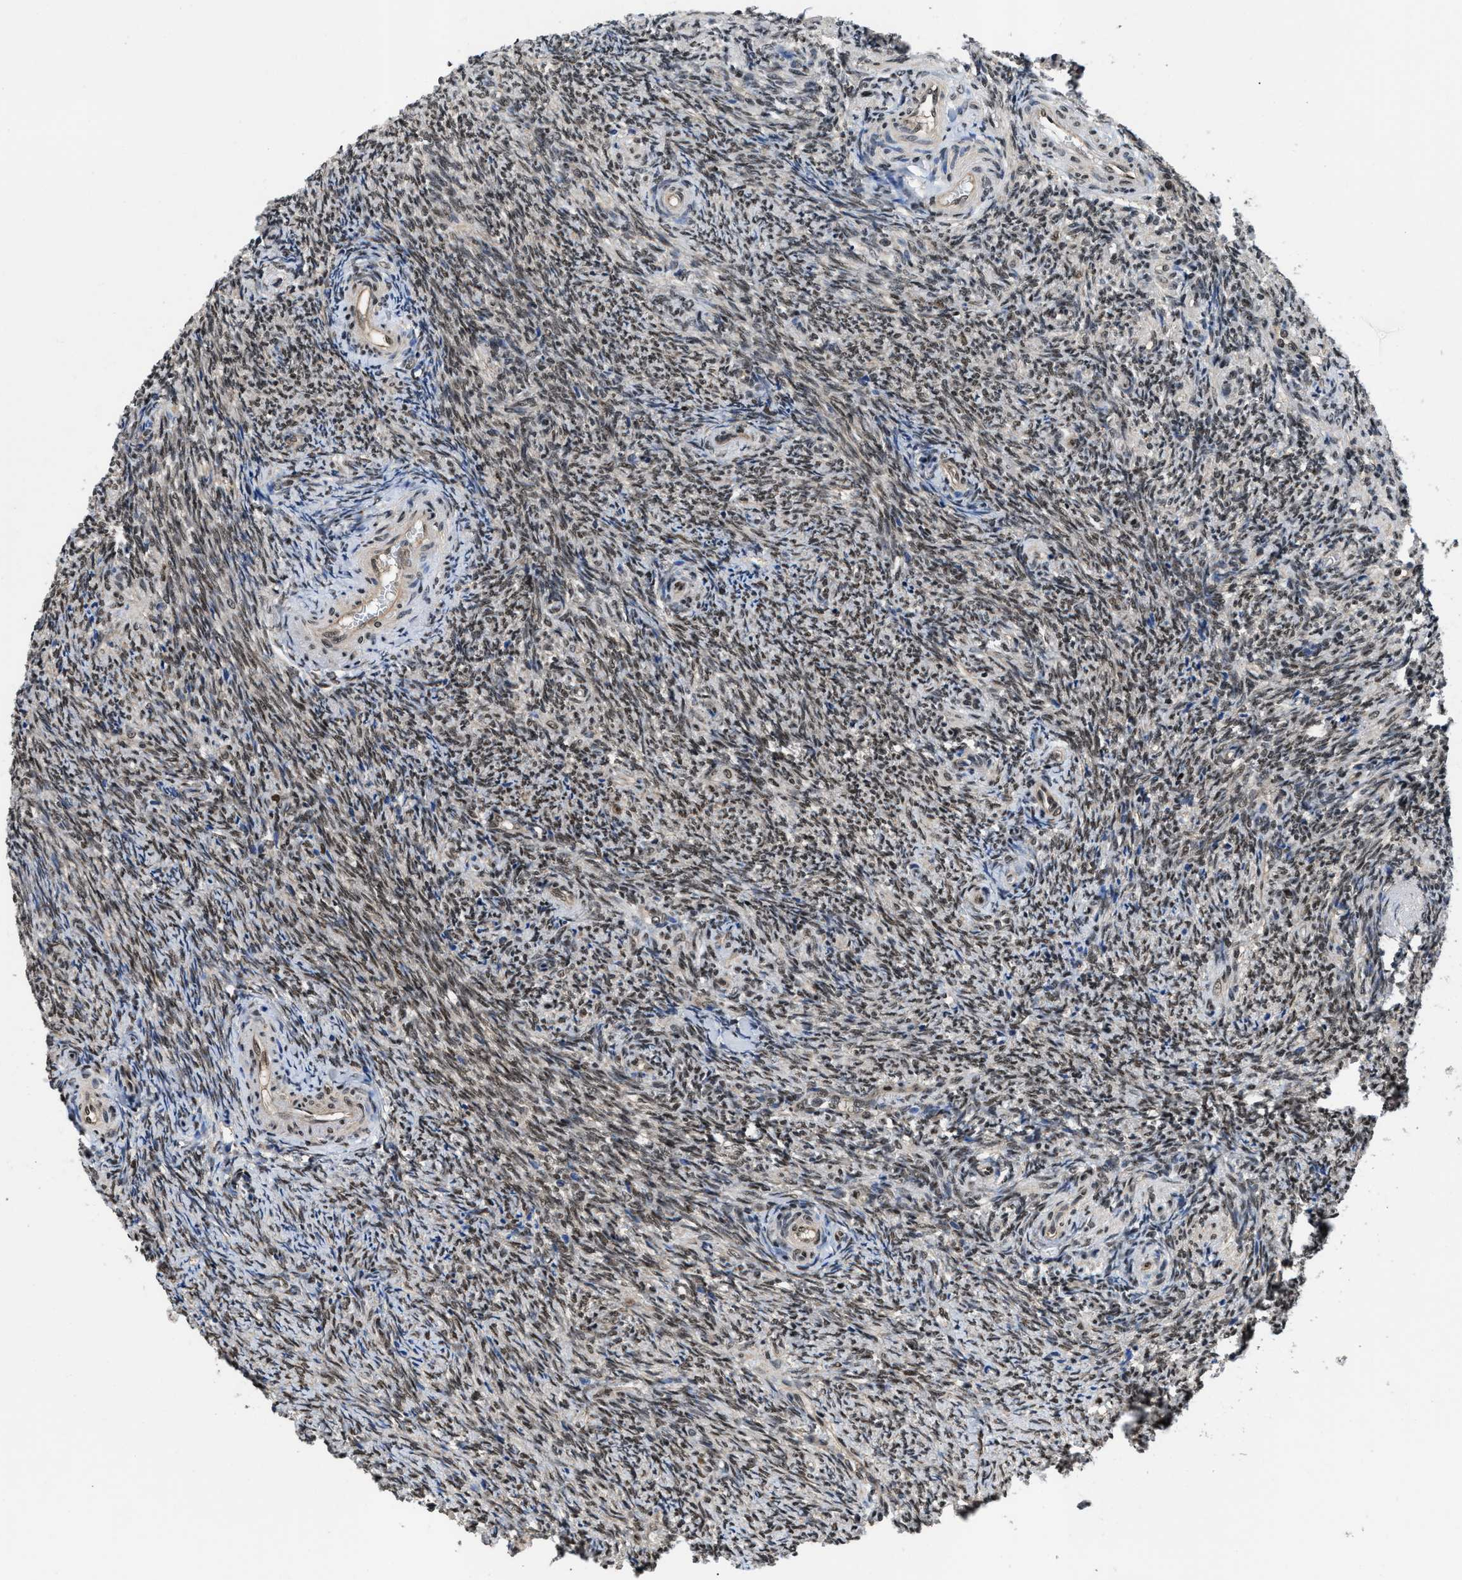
{"staining": {"intensity": "strong", "quantity": ">75%", "location": "nuclear"}, "tissue": "ovary", "cell_type": "Follicle cells", "image_type": "normal", "snomed": [{"axis": "morphology", "description": "Normal tissue, NOS"}, {"axis": "topography", "description": "Ovary"}], "caption": "Approximately >75% of follicle cells in normal human ovary display strong nuclear protein positivity as visualized by brown immunohistochemical staining.", "gene": "SAFB", "patient": {"sex": "female", "age": 41}}